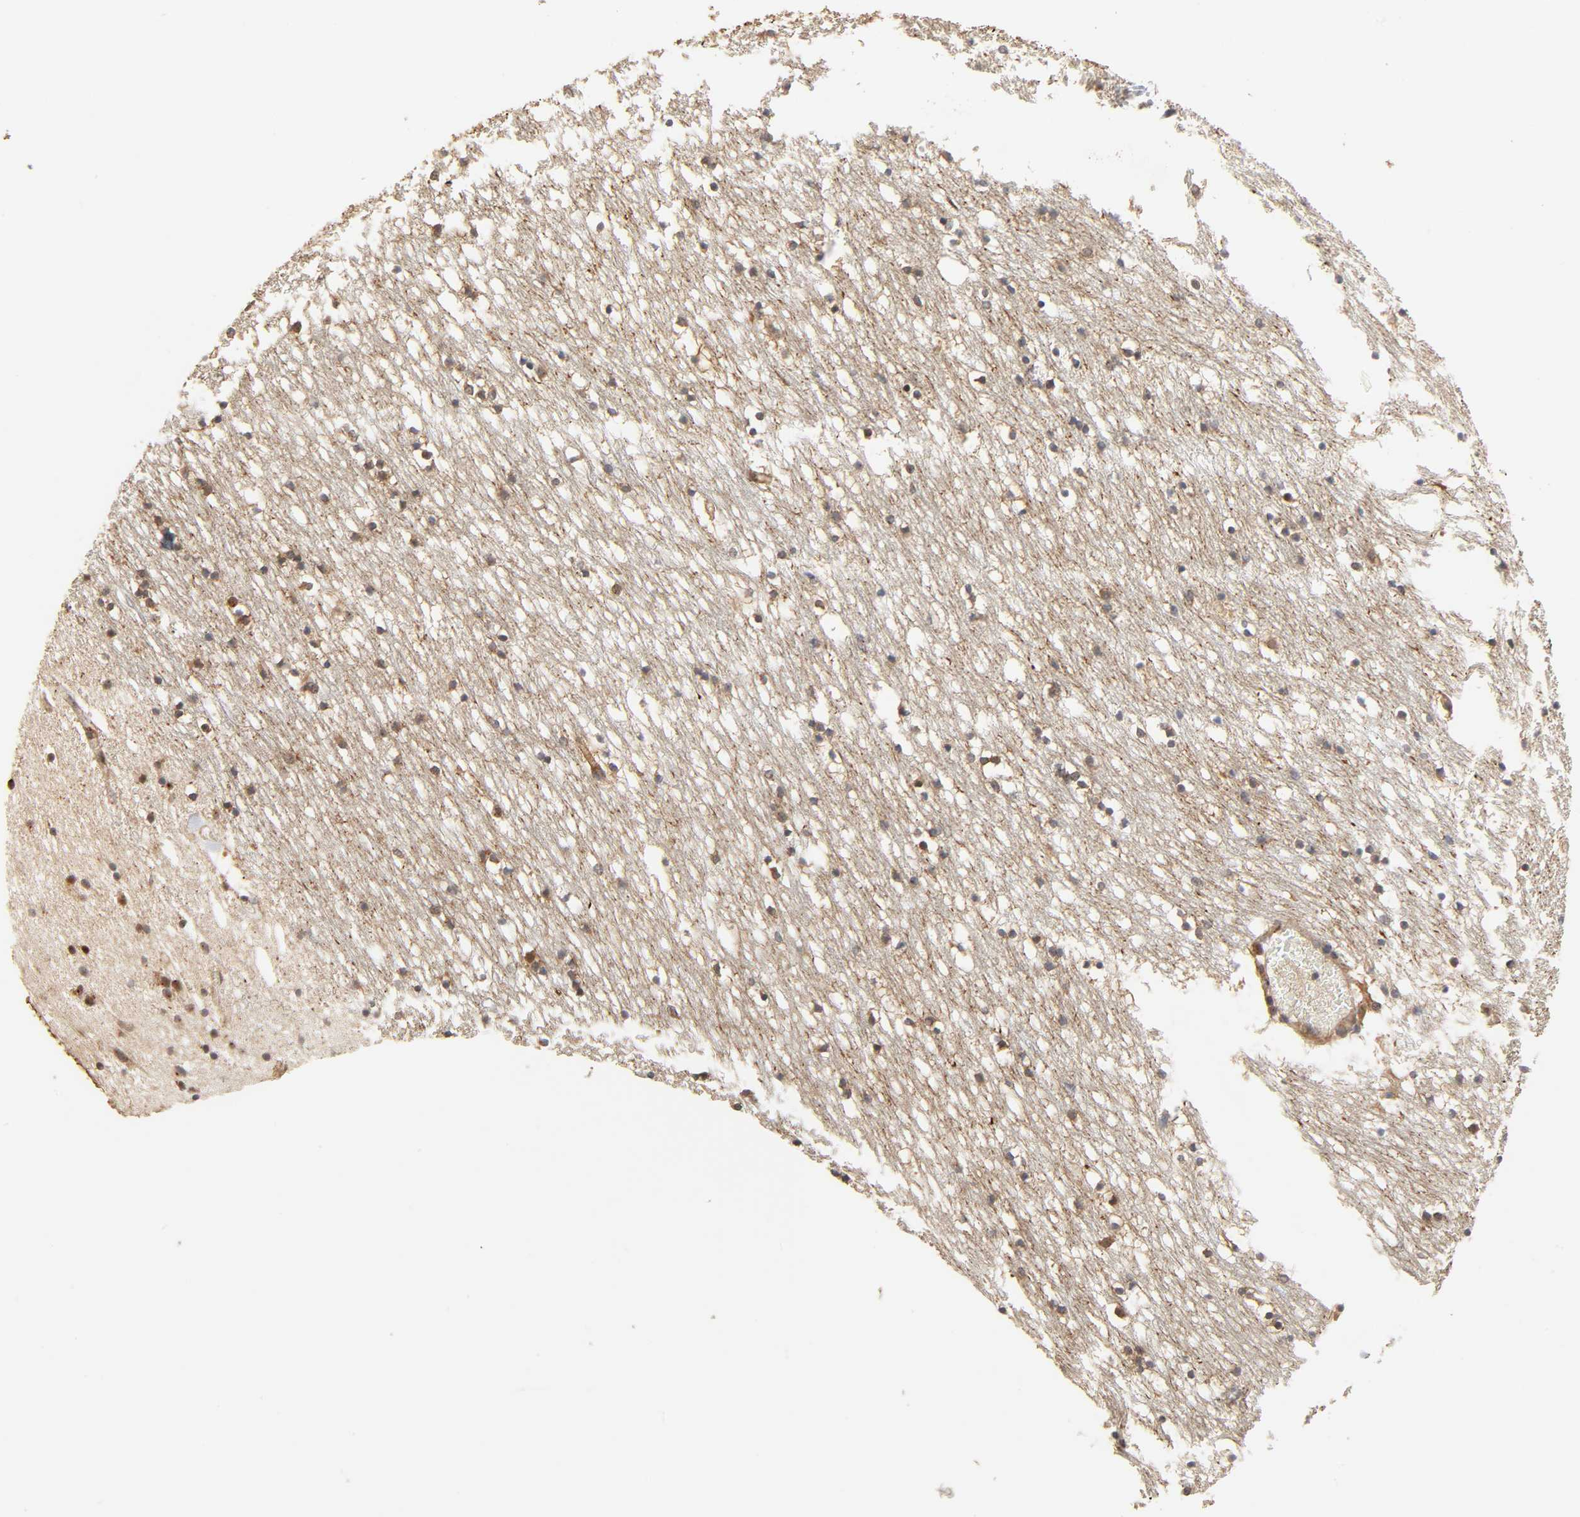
{"staining": {"intensity": "moderate", "quantity": "25%-75%", "location": "cytoplasmic/membranous"}, "tissue": "caudate", "cell_type": "Glial cells", "image_type": "normal", "snomed": [{"axis": "morphology", "description": "Normal tissue, NOS"}, {"axis": "topography", "description": "Lateral ventricle wall"}], "caption": "DAB (3,3'-diaminobenzidine) immunohistochemical staining of benign human caudate shows moderate cytoplasmic/membranous protein expression in about 25%-75% of glial cells.", "gene": "NEMF", "patient": {"sex": "male", "age": 45}}